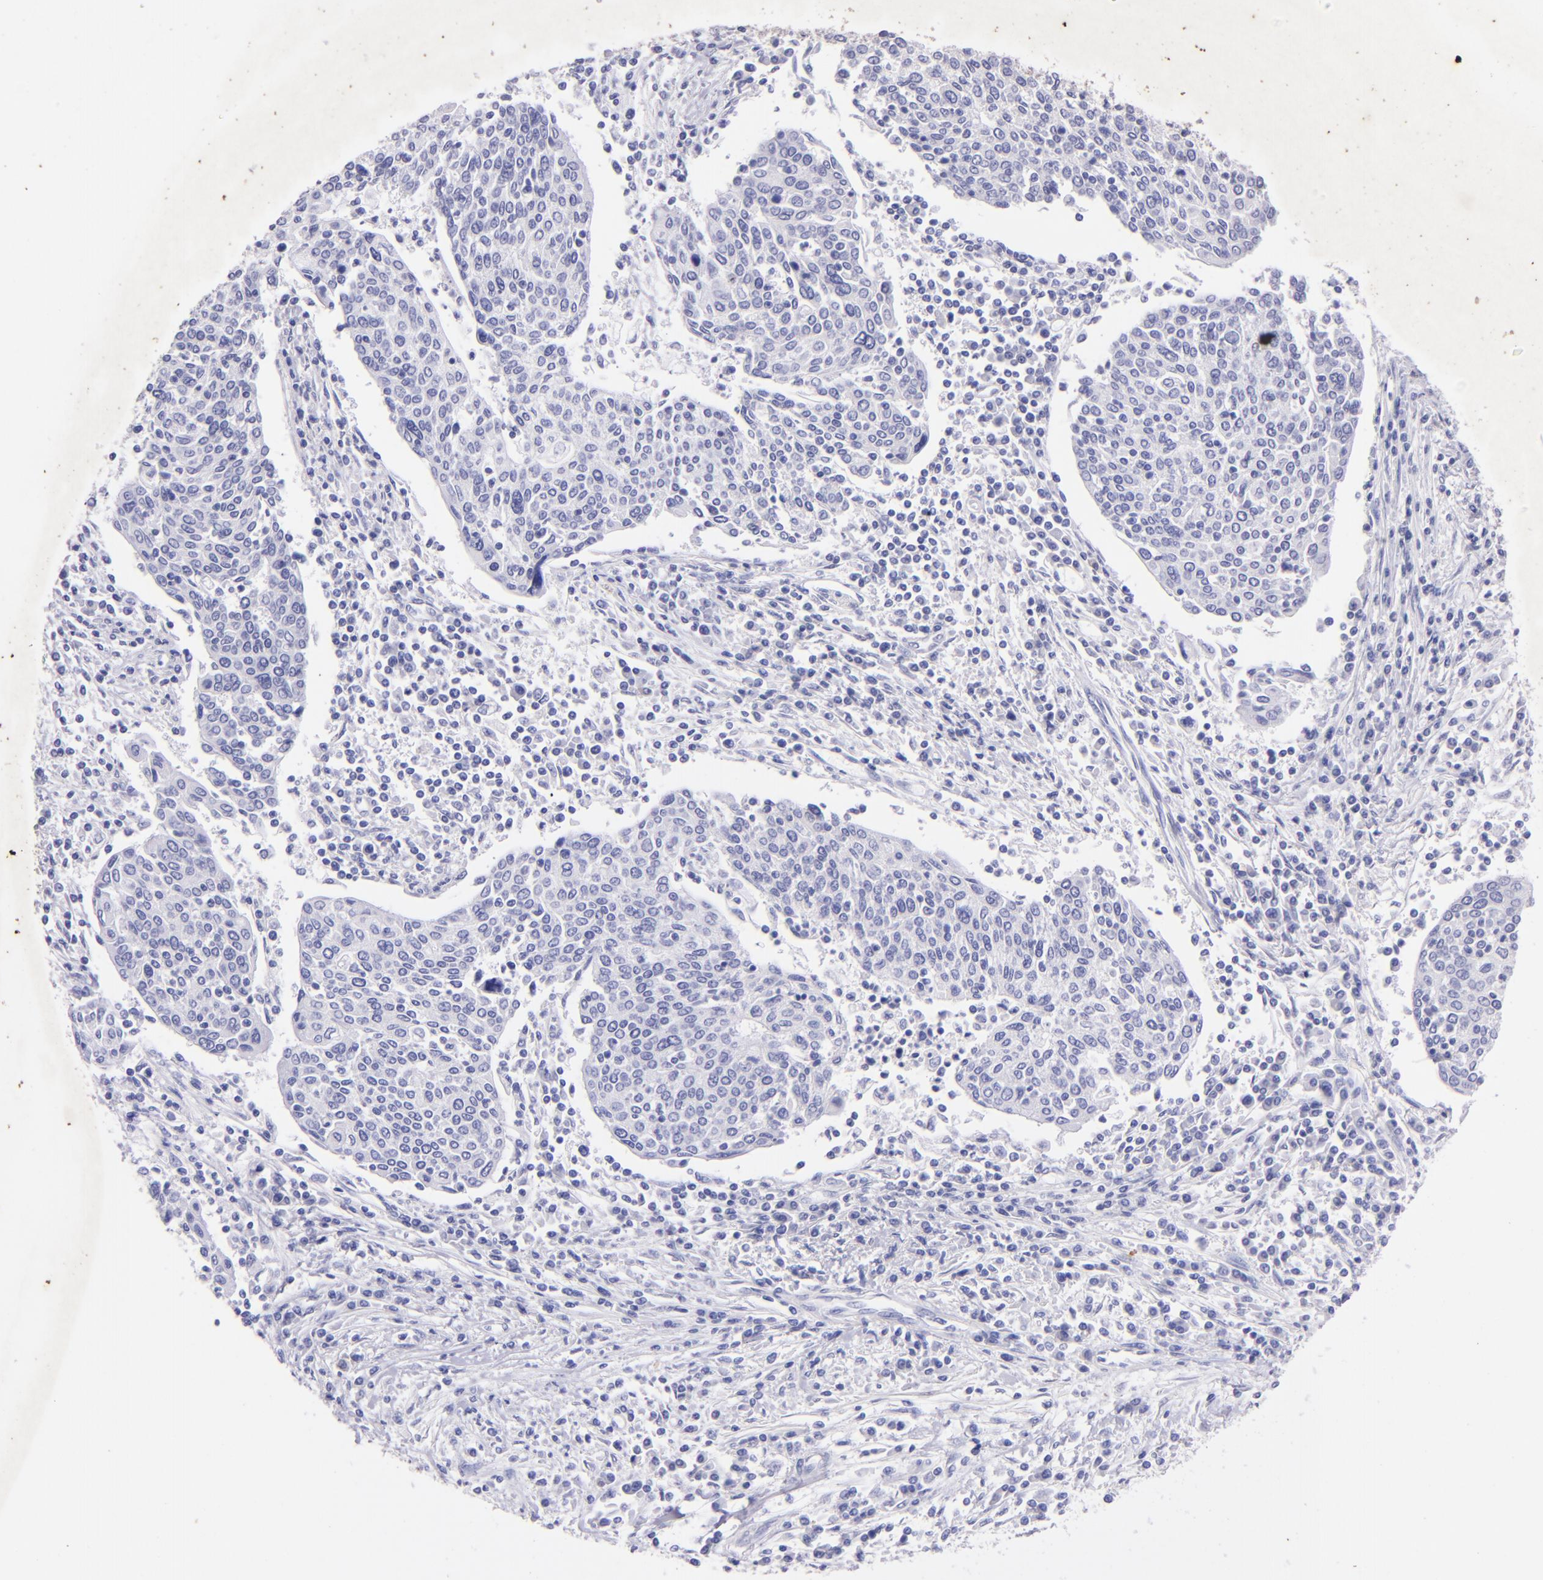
{"staining": {"intensity": "negative", "quantity": "none", "location": "none"}, "tissue": "cervical cancer", "cell_type": "Tumor cells", "image_type": "cancer", "snomed": [{"axis": "morphology", "description": "Squamous cell carcinoma, NOS"}, {"axis": "topography", "description": "Cervix"}], "caption": "IHC histopathology image of cervical squamous cell carcinoma stained for a protein (brown), which demonstrates no expression in tumor cells.", "gene": "UCHL1", "patient": {"sex": "female", "age": 40}}